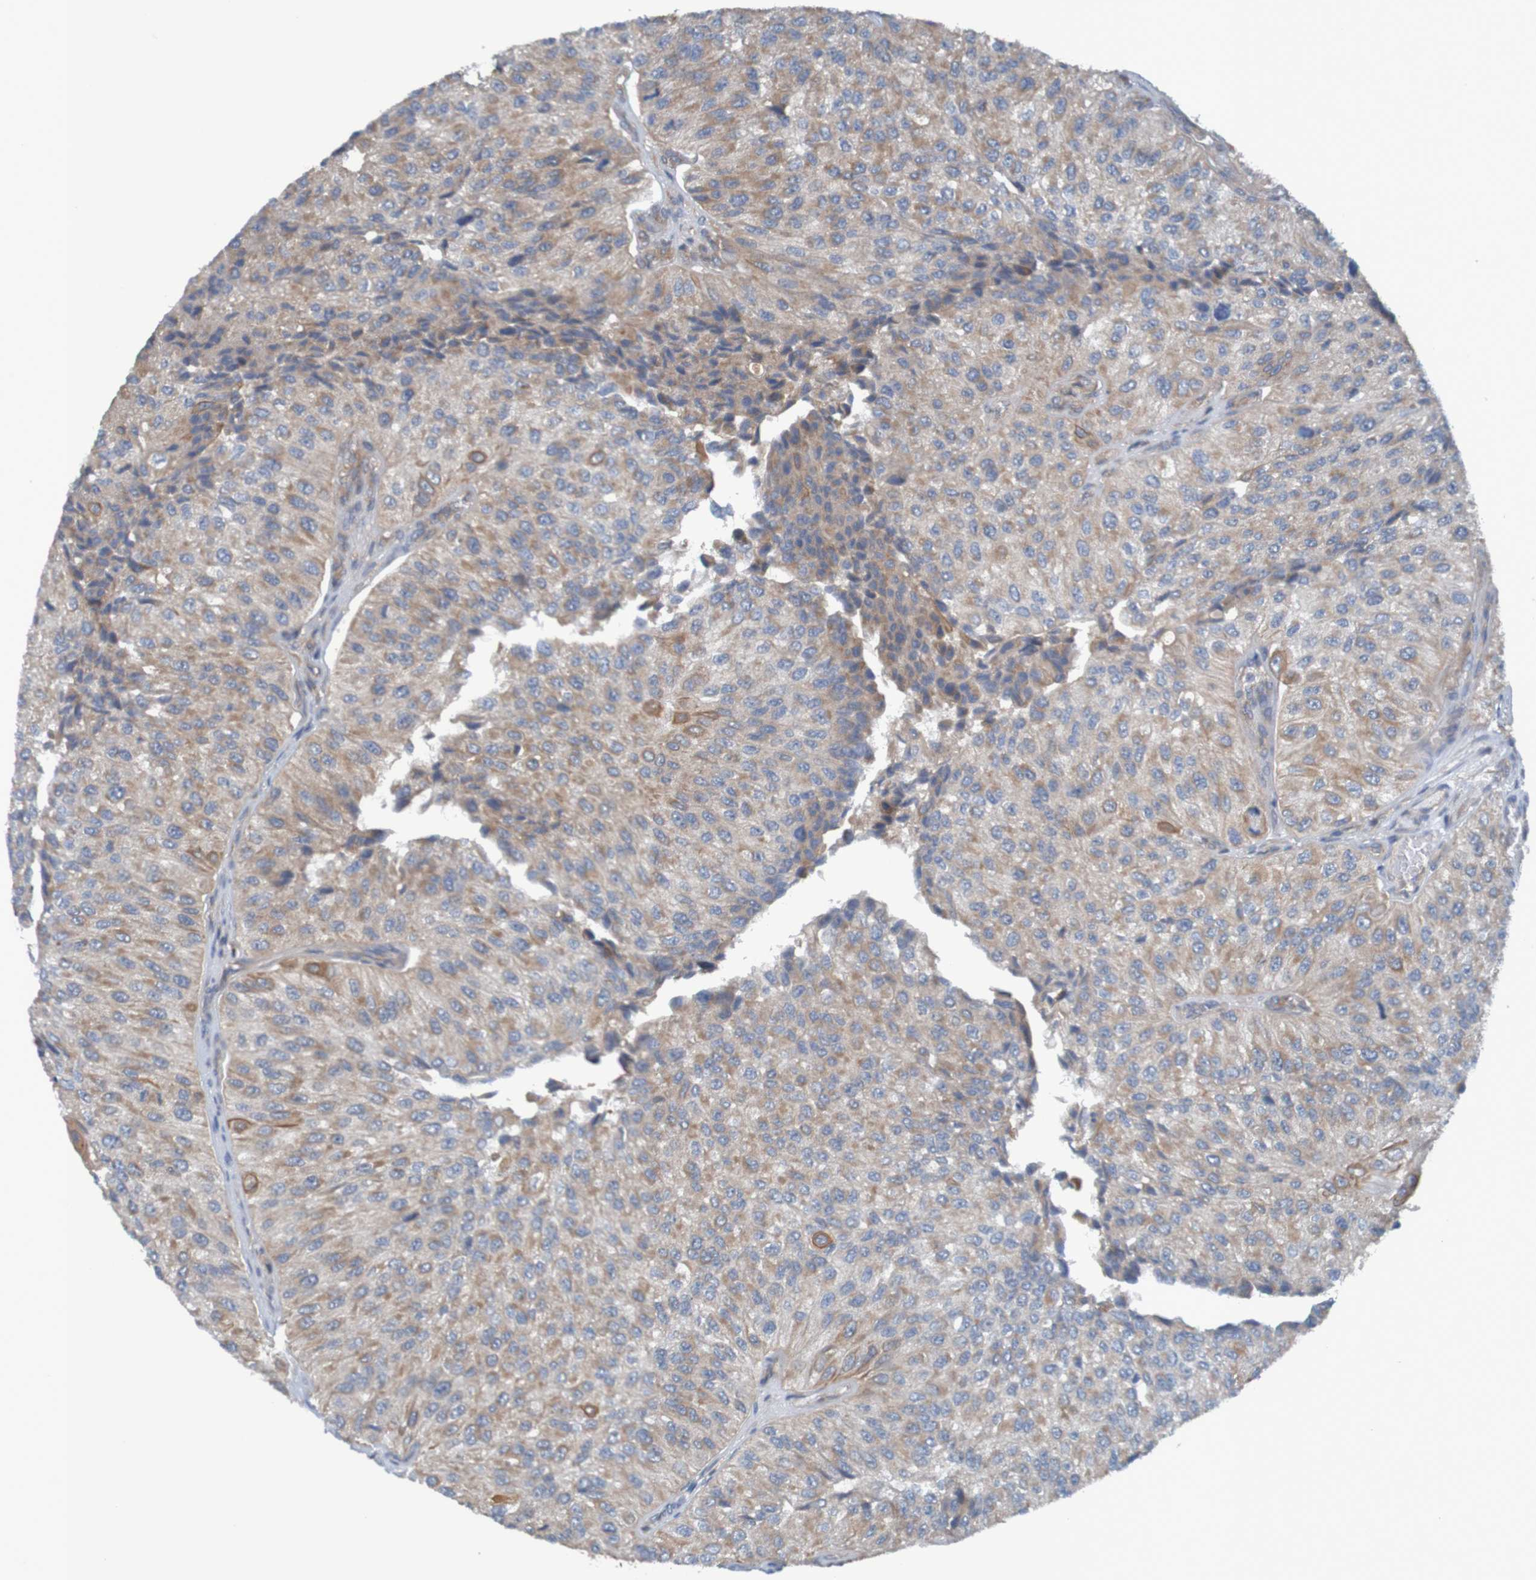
{"staining": {"intensity": "moderate", "quantity": ">75%", "location": "cytoplasmic/membranous"}, "tissue": "urothelial cancer", "cell_type": "Tumor cells", "image_type": "cancer", "snomed": [{"axis": "morphology", "description": "Urothelial carcinoma, High grade"}, {"axis": "topography", "description": "Kidney"}, {"axis": "topography", "description": "Urinary bladder"}], "caption": "Protein staining of urothelial cancer tissue exhibits moderate cytoplasmic/membranous expression in about >75% of tumor cells. (Brightfield microscopy of DAB IHC at high magnification).", "gene": "DNAJC4", "patient": {"sex": "male", "age": 77}}